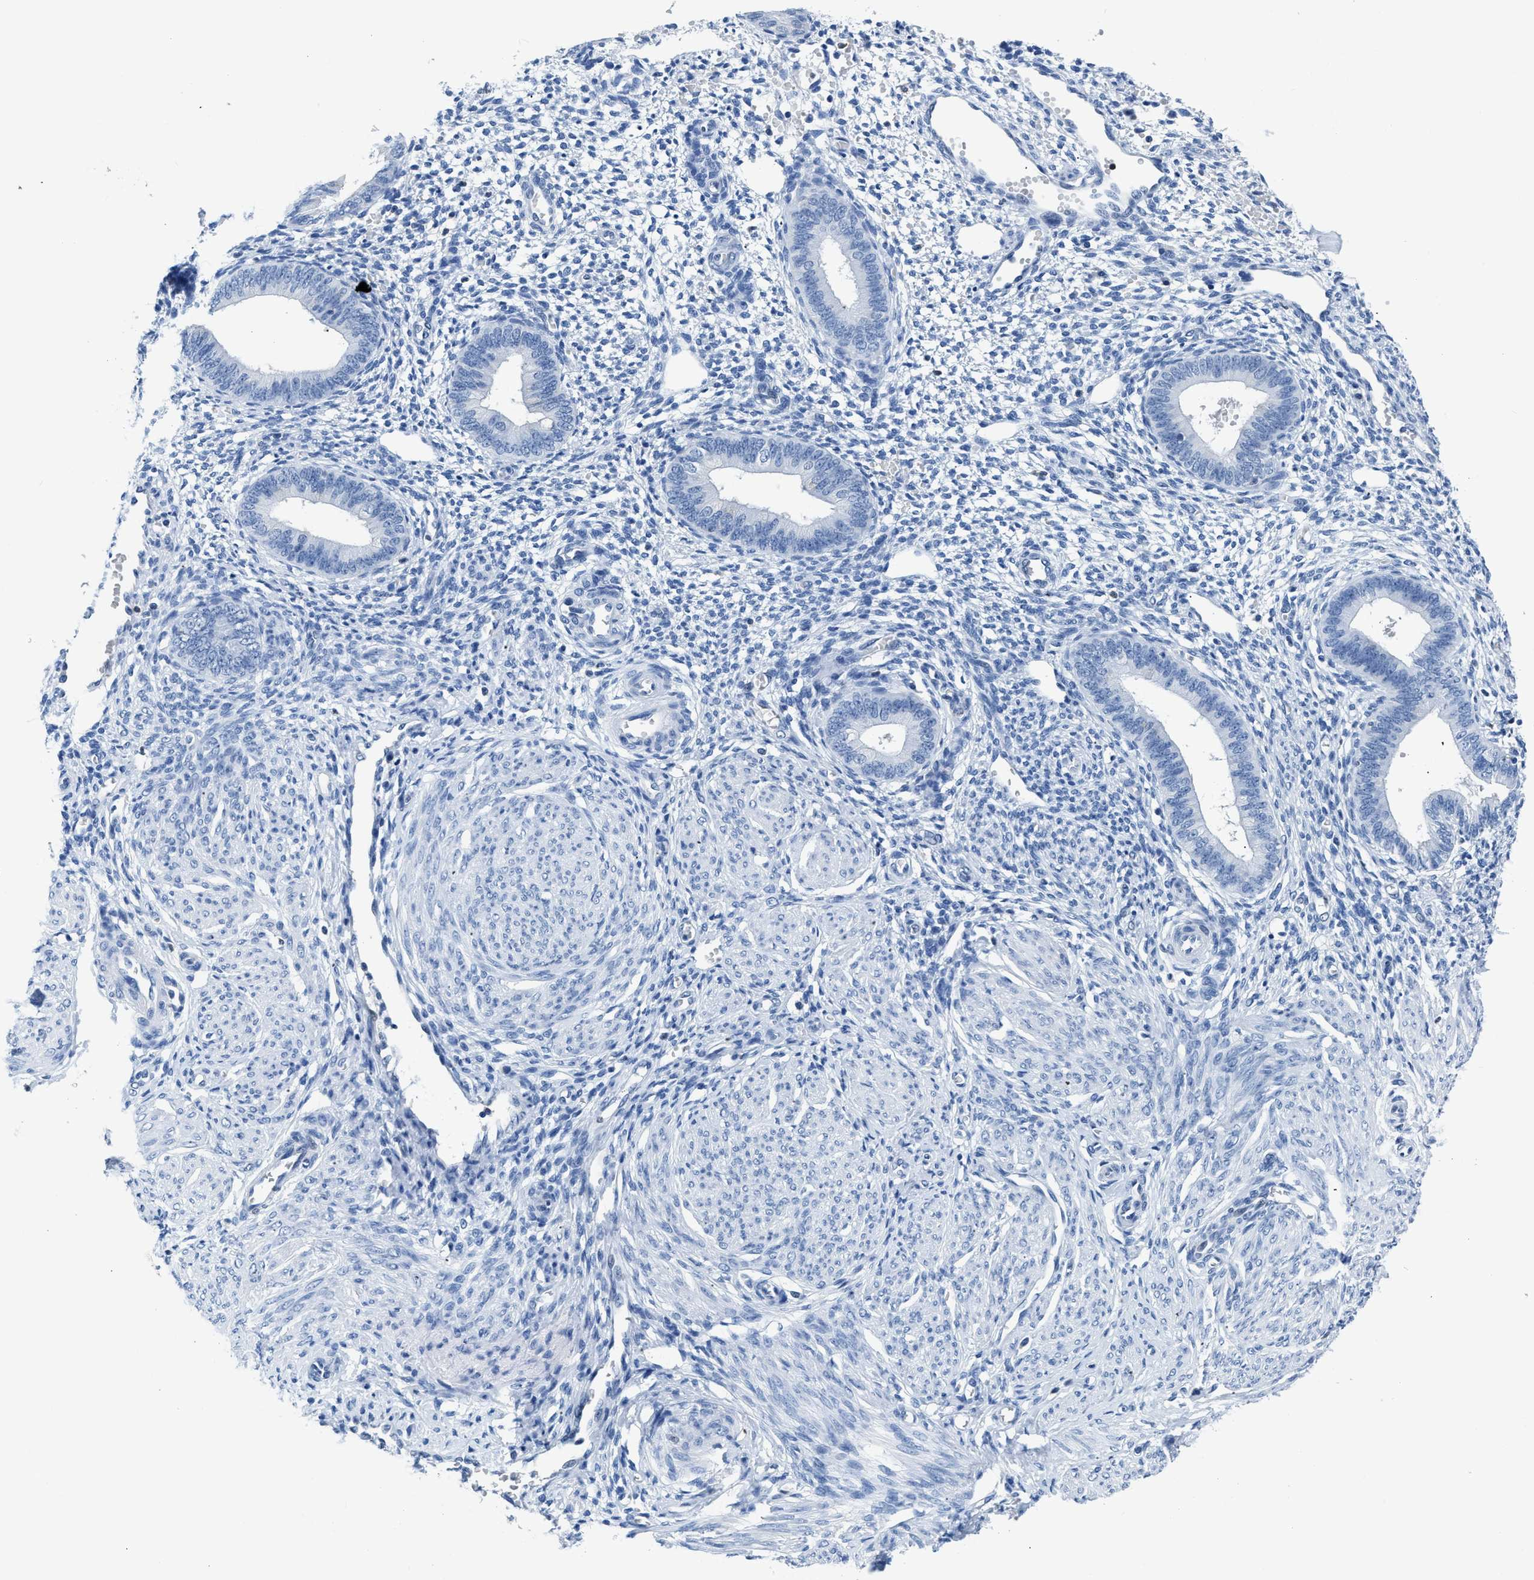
{"staining": {"intensity": "negative", "quantity": "none", "location": "none"}, "tissue": "endometrium", "cell_type": "Cells in endometrial stroma", "image_type": "normal", "snomed": [{"axis": "morphology", "description": "Normal tissue, NOS"}, {"axis": "topography", "description": "Endometrium"}], "caption": "Cells in endometrial stroma are negative for brown protein staining in benign endometrium. (Immunohistochemistry, brightfield microscopy, high magnification).", "gene": "NFATC2", "patient": {"sex": "female", "age": 46}}